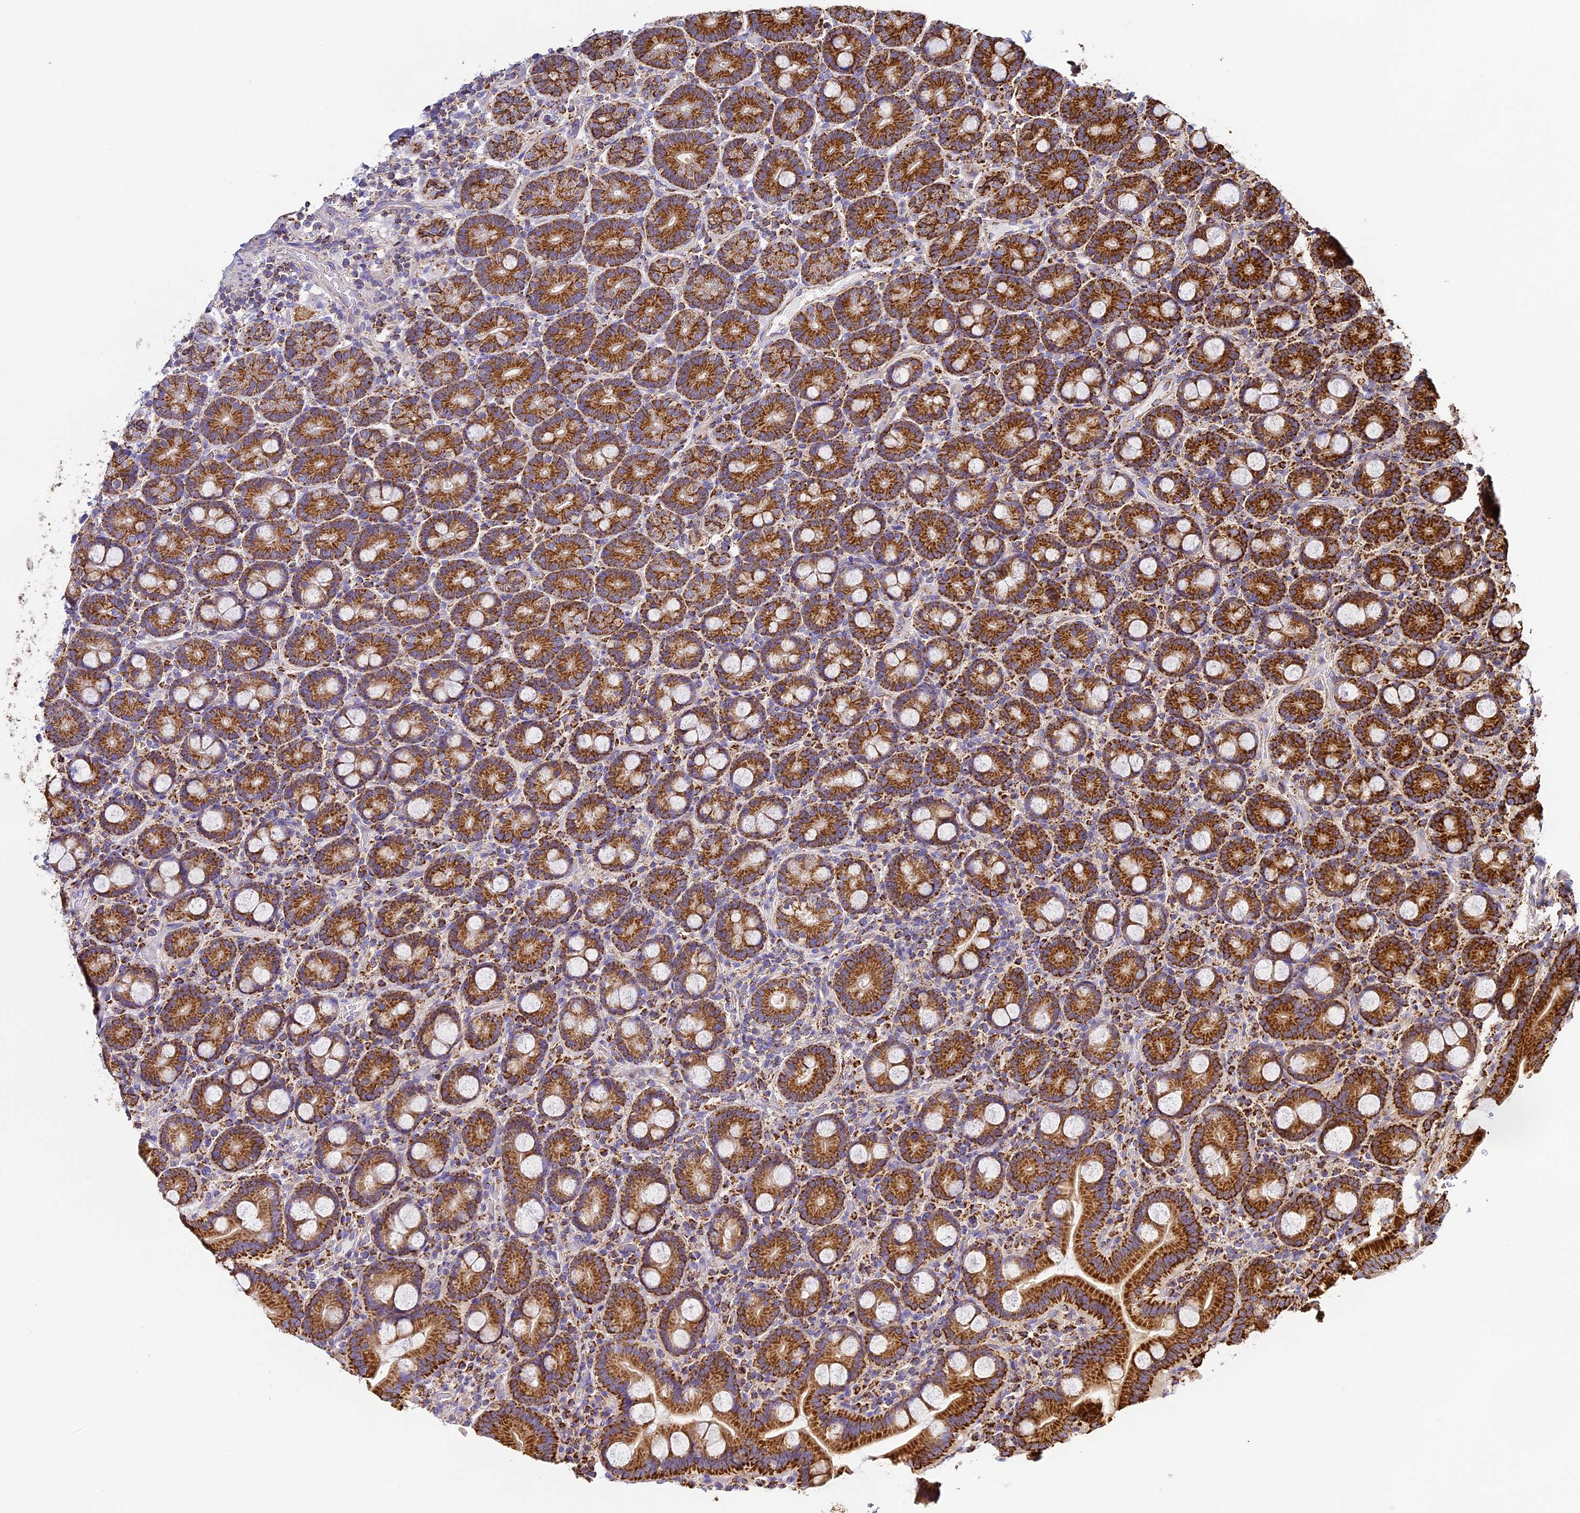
{"staining": {"intensity": "strong", "quantity": ">75%", "location": "cytoplasmic/membranous"}, "tissue": "duodenum", "cell_type": "Glandular cells", "image_type": "normal", "snomed": [{"axis": "morphology", "description": "Normal tissue, NOS"}, {"axis": "topography", "description": "Duodenum"}], "caption": "A histopathology image of human duodenum stained for a protein reveals strong cytoplasmic/membranous brown staining in glandular cells.", "gene": "STK17A", "patient": {"sex": "male", "age": 55}}